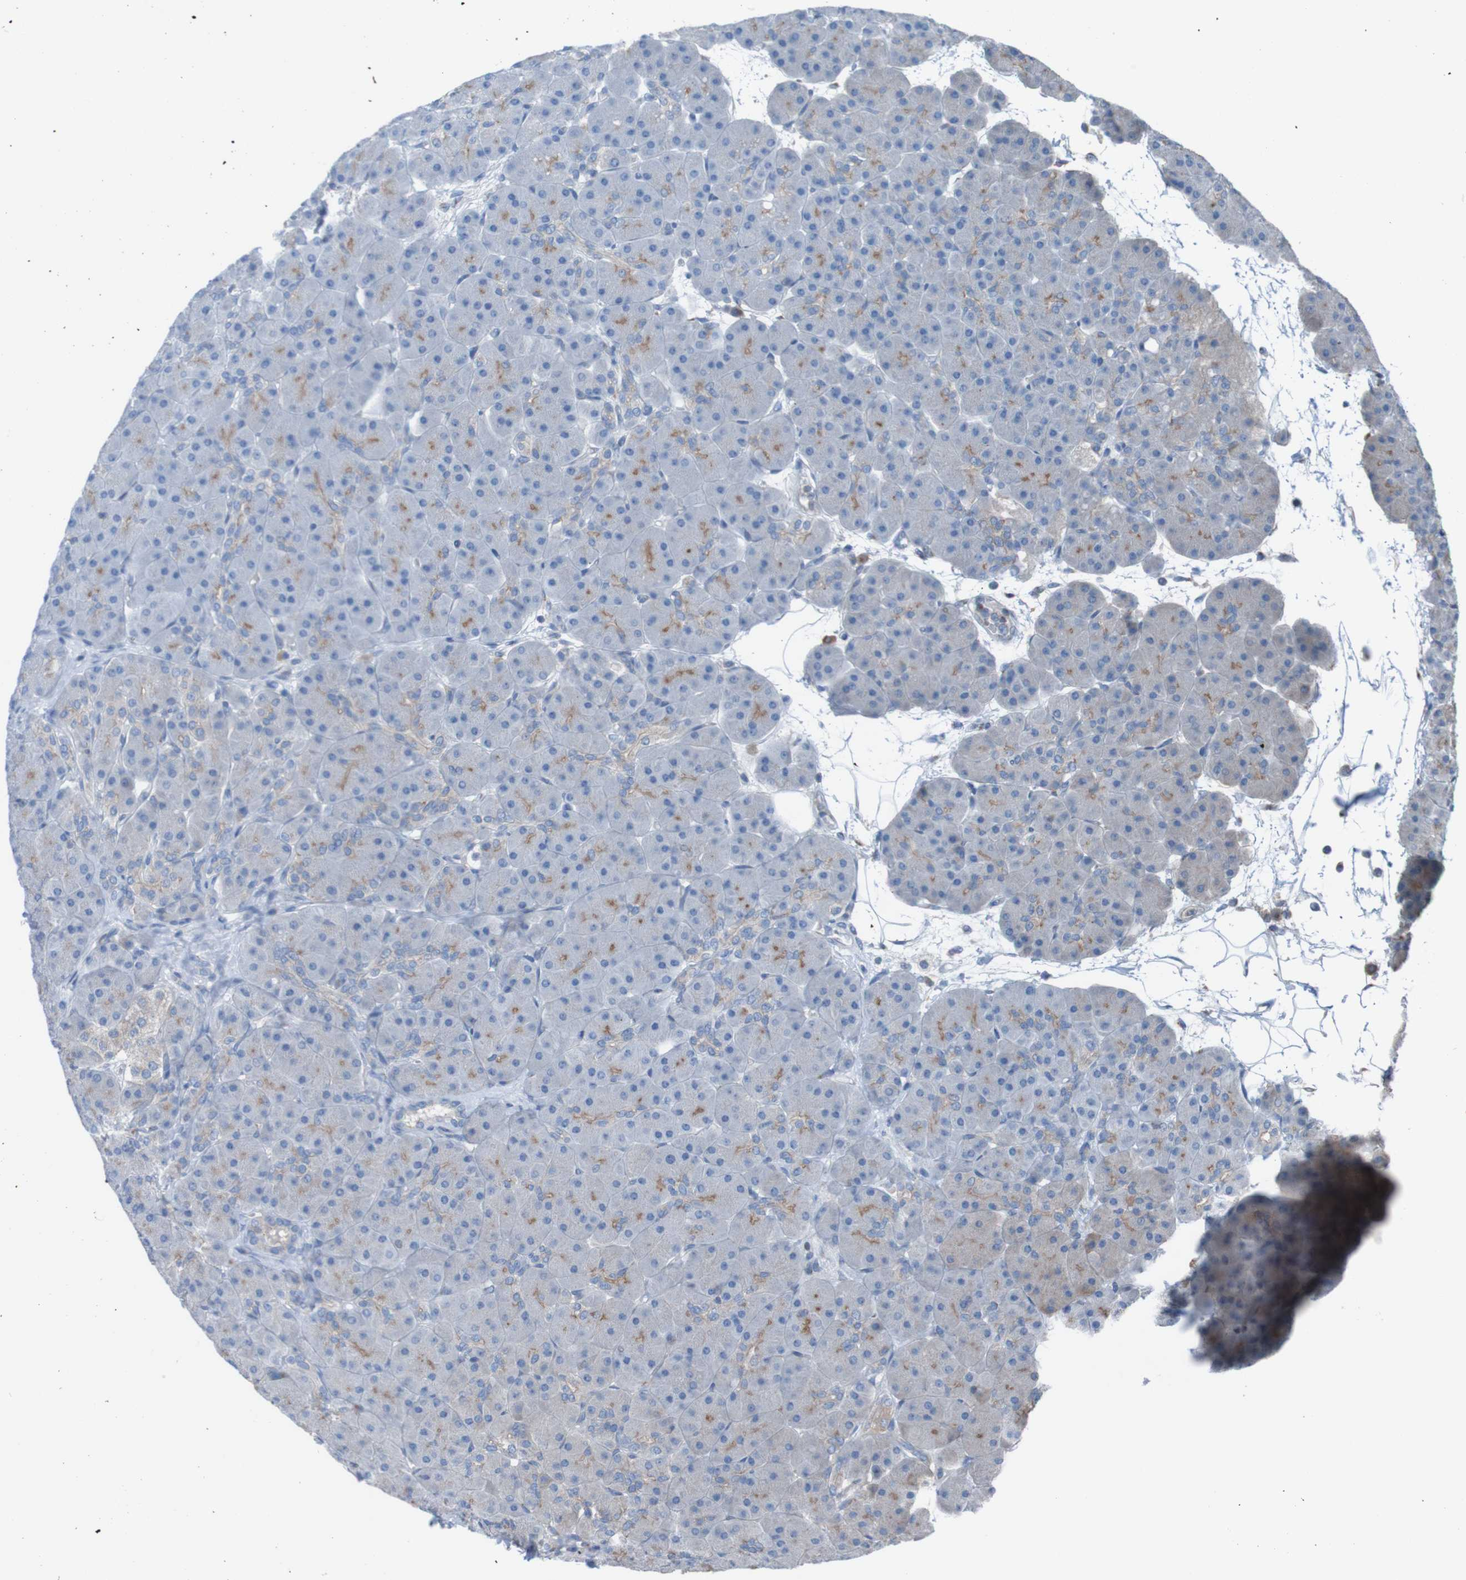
{"staining": {"intensity": "moderate", "quantity": "25%-75%", "location": "cytoplasmic/membranous"}, "tissue": "pancreas", "cell_type": "Exocrine glandular cells", "image_type": "normal", "snomed": [{"axis": "morphology", "description": "Normal tissue, NOS"}, {"axis": "topography", "description": "Pancreas"}], "caption": "Immunohistochemistry (IHC) of normal pancreas exhibits medium levels of moderate cytoplasmic/membranous positivity in approximately 25%-75% of exocrine glandular cells.", "gene": "MINAR1", "patient": {"sex": "male", "age": 66}}